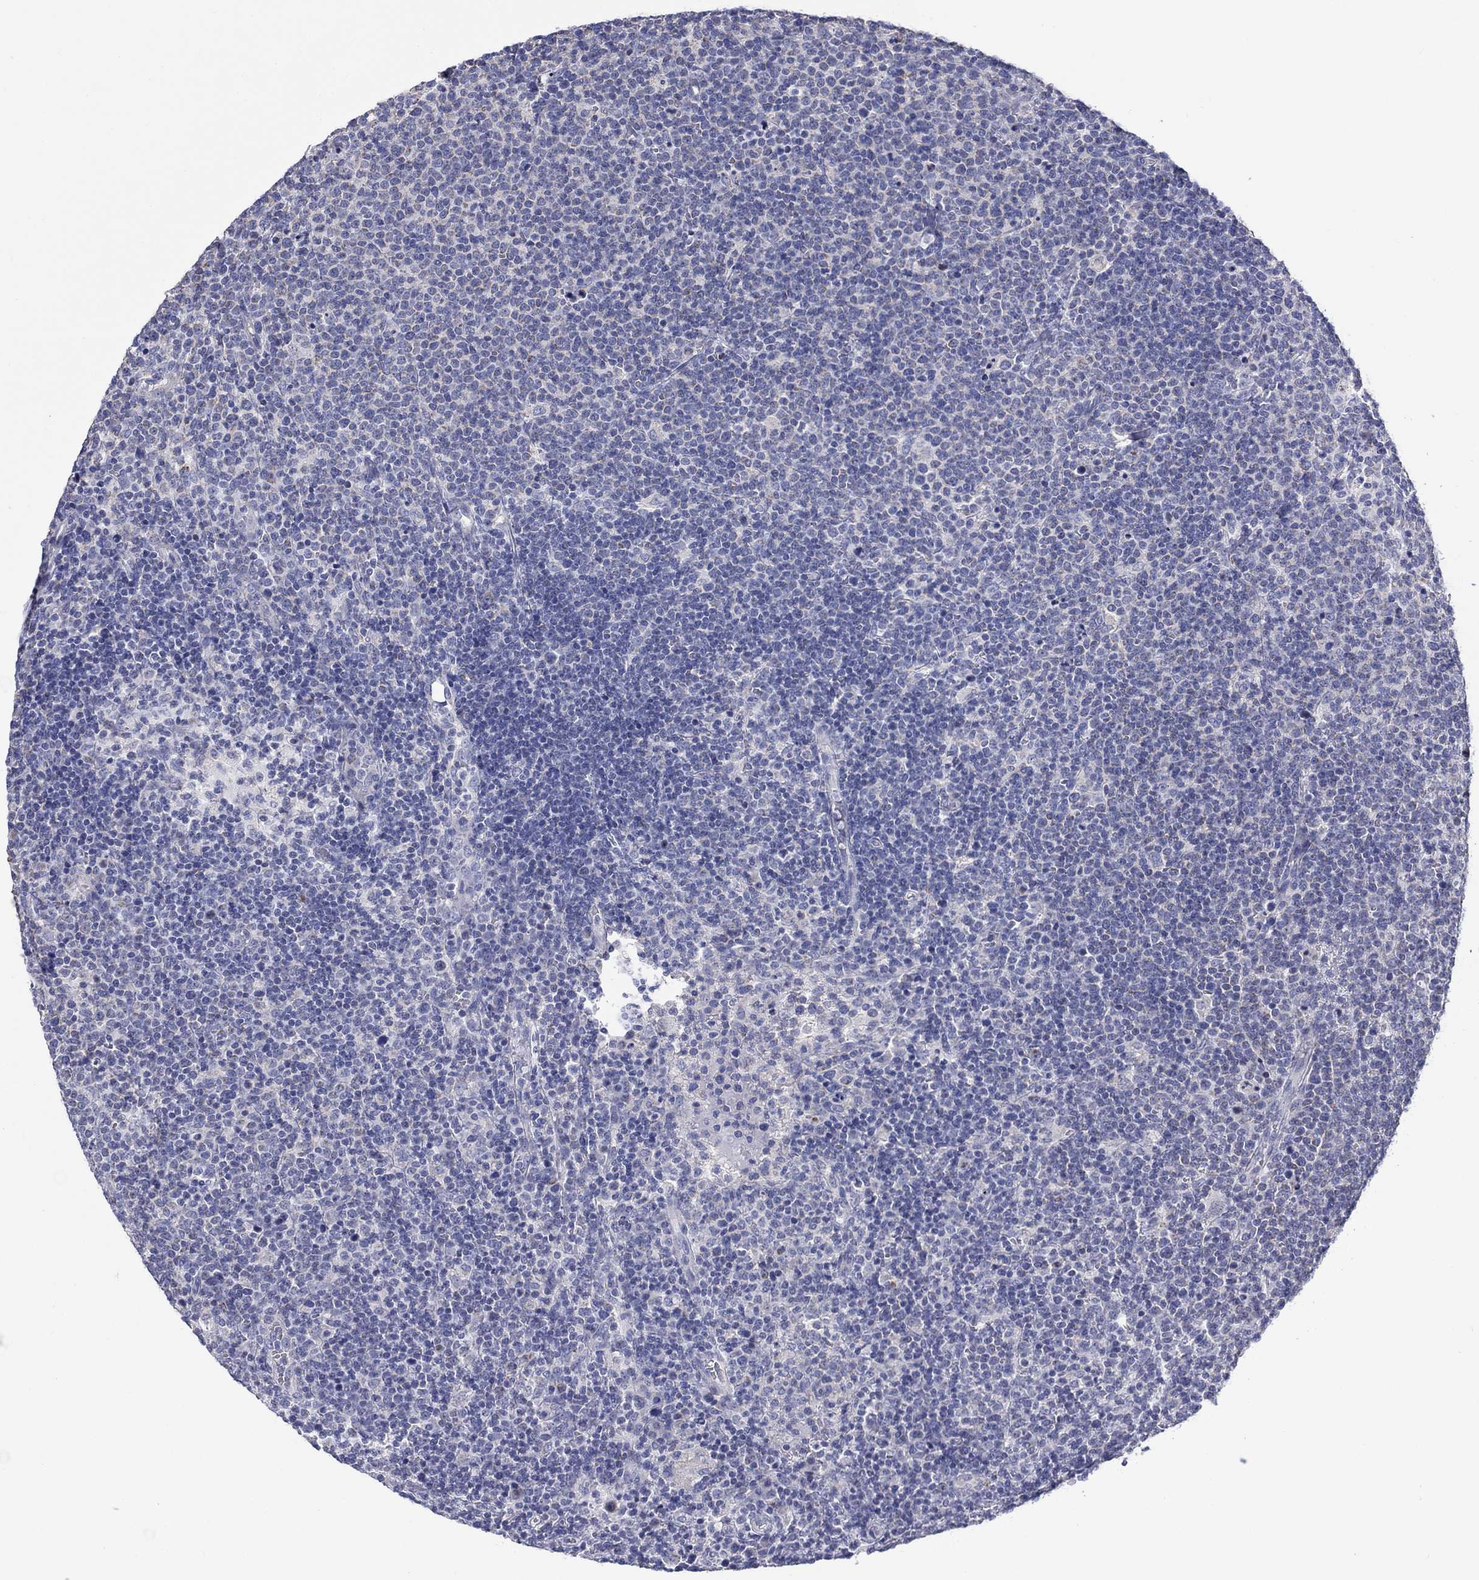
{"staining": {"intensity": "negative", "quantity": "none", "location": "none"}, "tissue": "lymphoma", "cell_type": "Tumor cells", "image_type": "cancer", "snomed": [{"axis": "morphology", "description": "Malignant lymphoma, non-Hodgkin's type, High grade"}, {"axis": "topography", "description": "Lymph node"}], "caption": "Malignant lymphoma, non-Hodgkin's type (high-grade) was stained to show a protein in brown. There is no significant staining in tumor cells.", "gene": "CLVS1", "patient": {"sex": "male", "age": 61}}